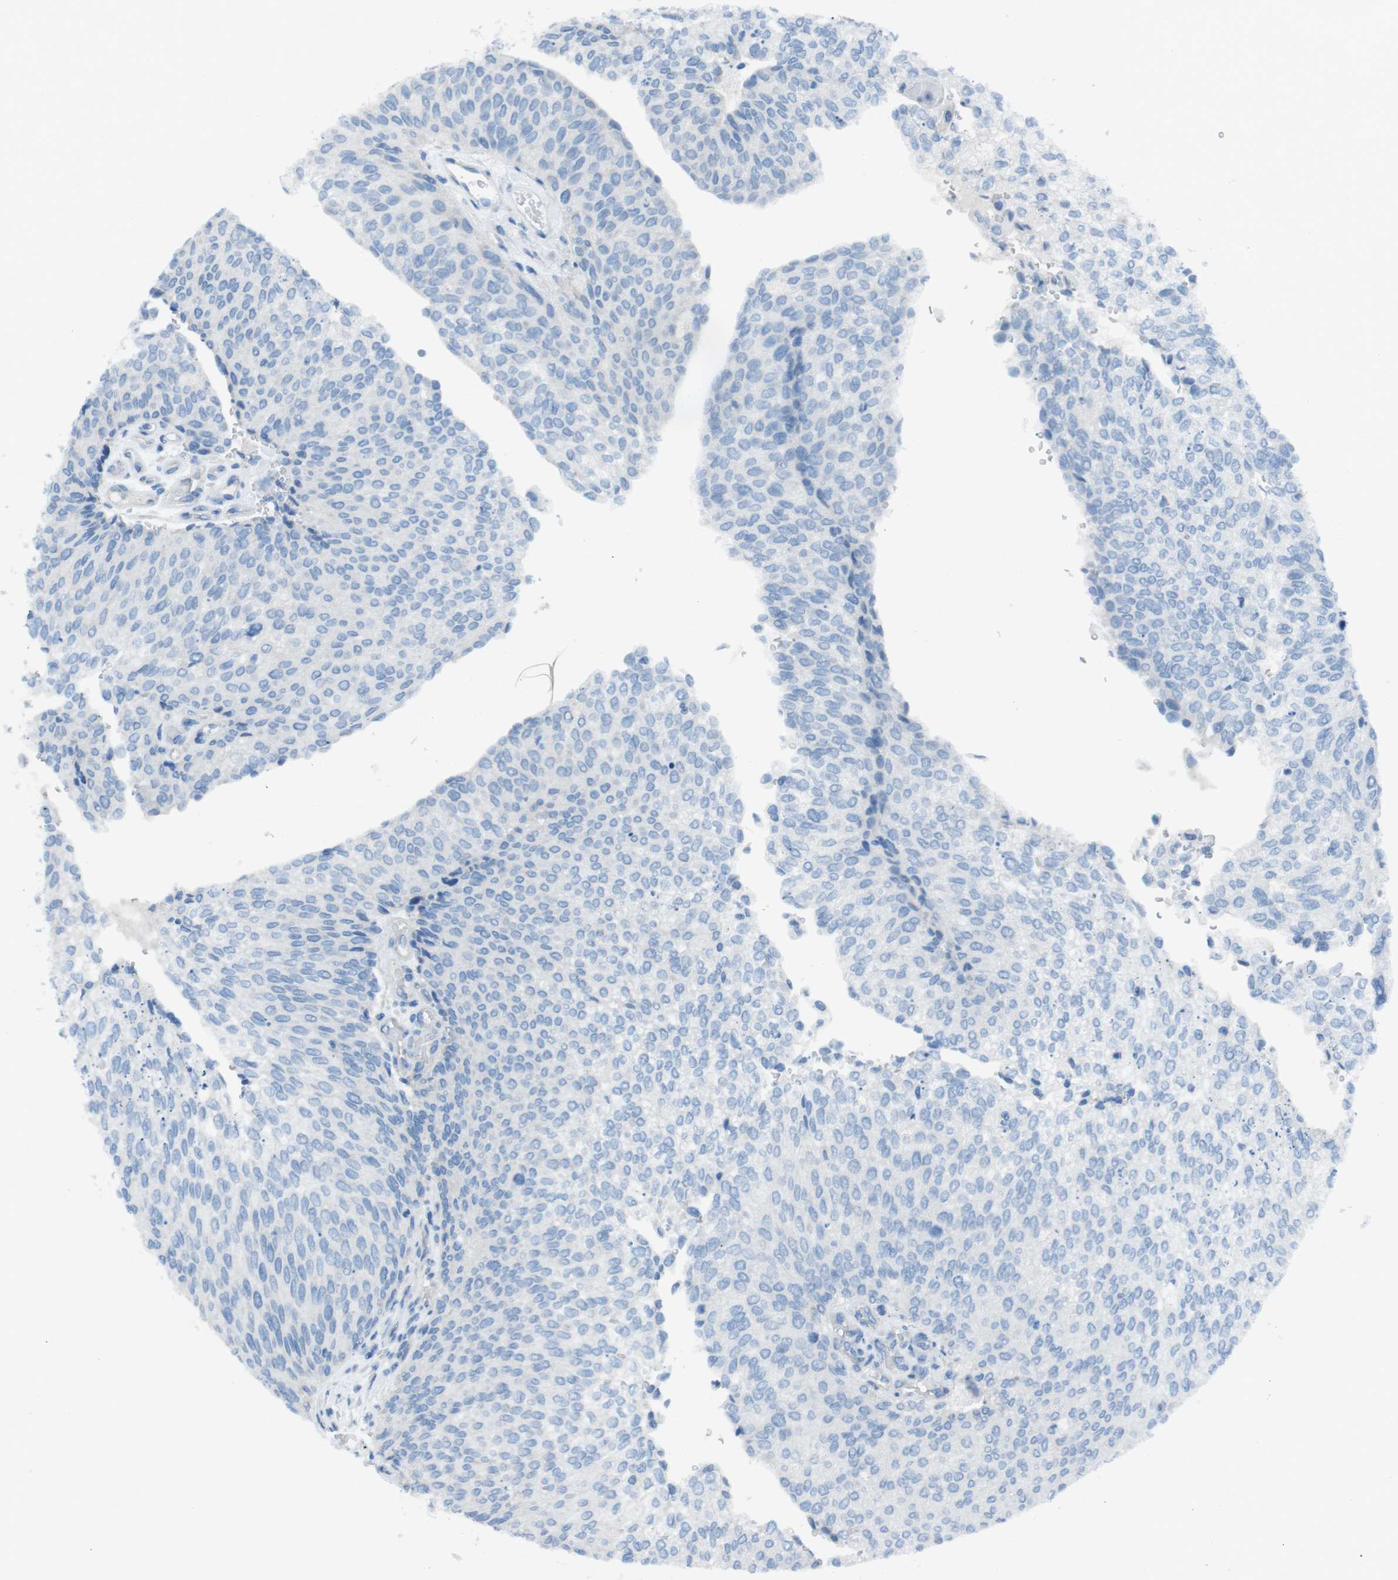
{"staining": {"intensity": "negative", "quantity": "none", "location": "none"}, "tissue": "urothelial cancer", "cell_type": "Tumor cells", "image_type": "cancer", "snomed": [{"axis": "morphology", "description": "Urothelial carcinoma, Low grade"}, {"axis": "topography", "description": "Urinary bladder"}], "caption": "IHC of urothelial cancer shows no expression in tumor cells. Brightfield microscopy of IHC stained with DAB (brown) and hematoxylin (blue), captured at high magnification.", "gene": "CYP2C8", "patient": {"sex": "female", "age": 79}}